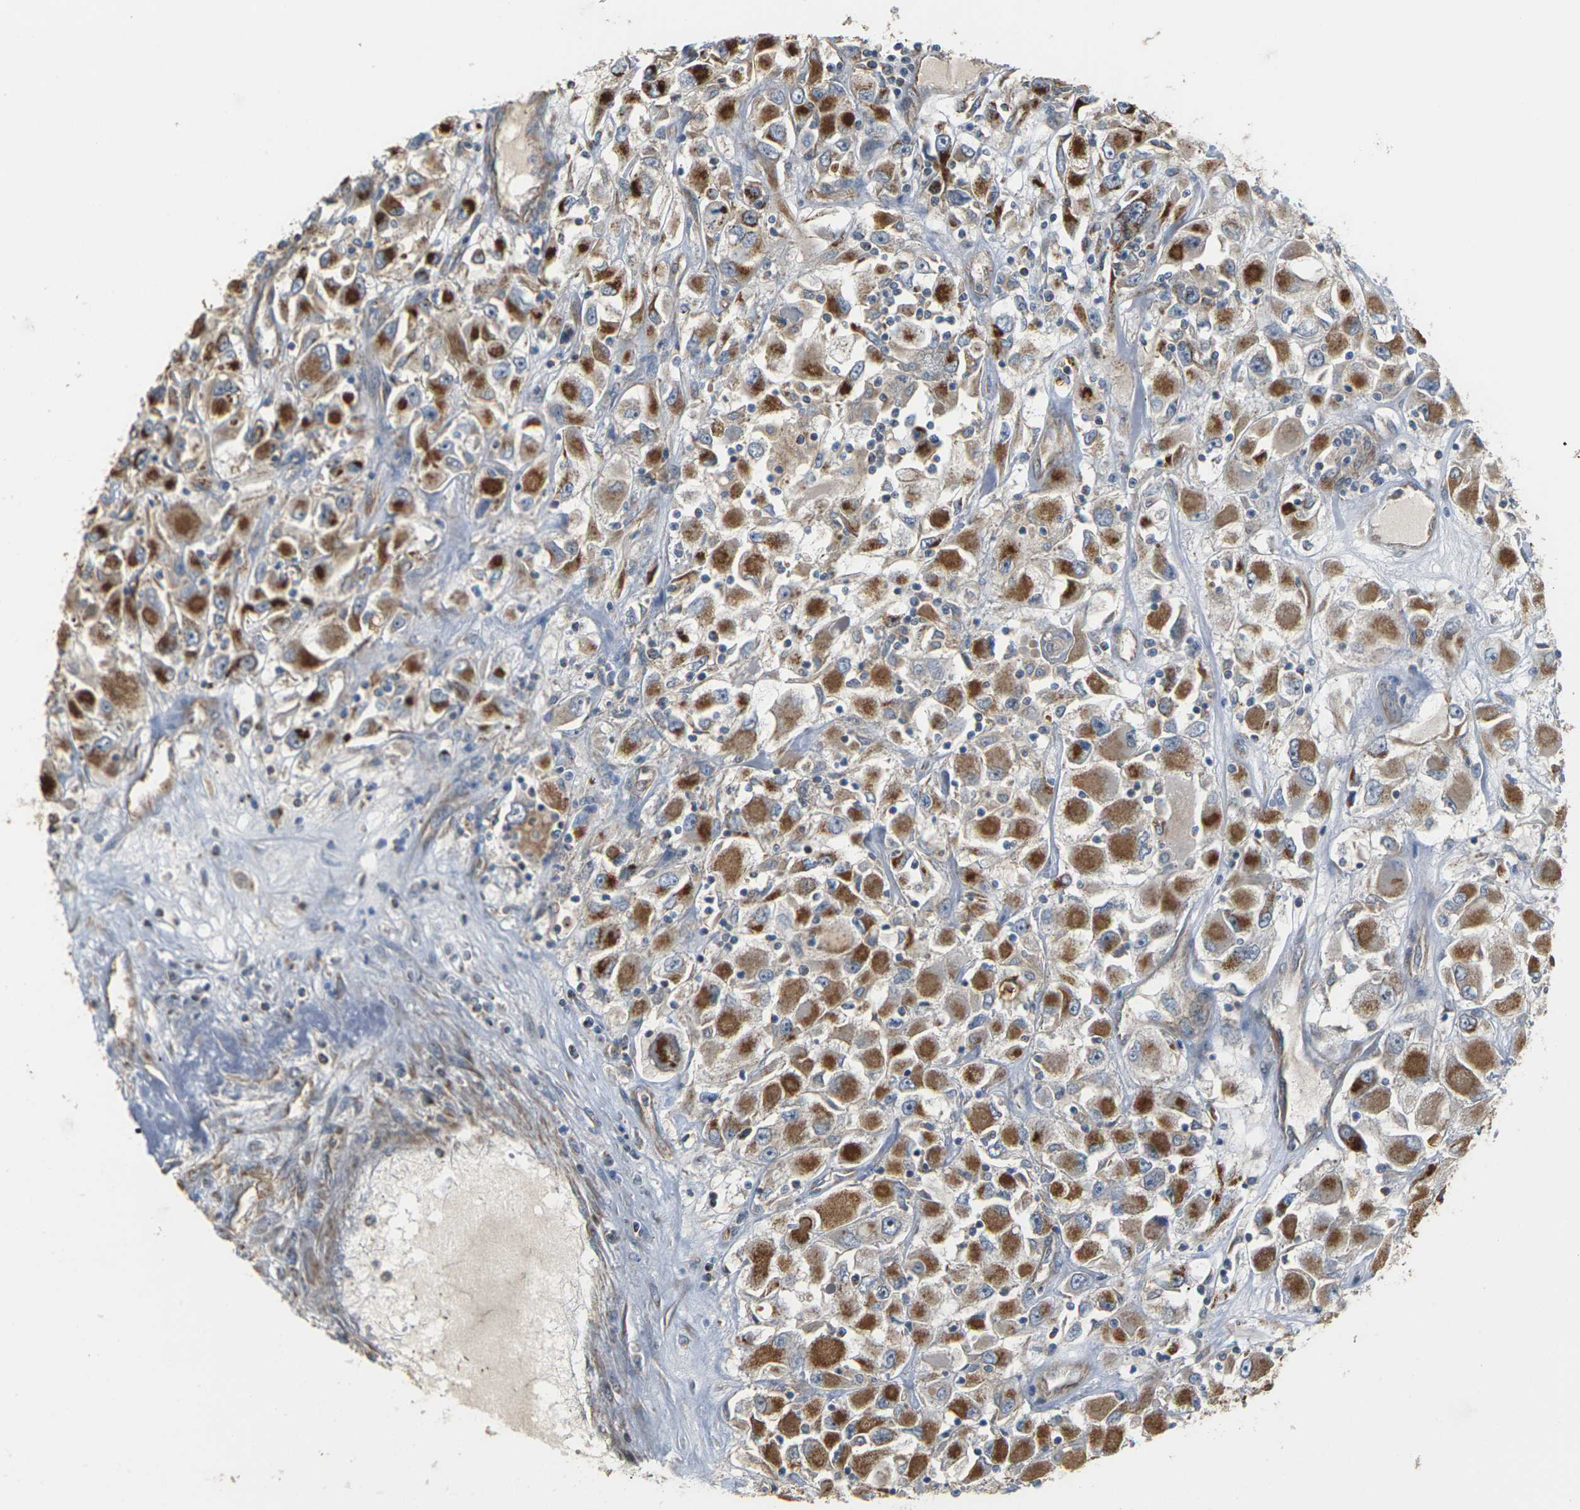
{"staining": {"intensity": "moderate", "quantity": ">75%", "location": "cytoplasmic/membranous"}, "tissue": "renal cancer", "cell_type": "Tumor cells", "image_type": "cancer", "snomed": [{"axis": "morphology", "description": "Adenocarcinoma, NOS"}, {"axis": "topography", "description": "Kidney"}], "caption": "Human renal cancer stained with a protein marker reveals moderate staining in tumor cells.", "gene": "PCDHB4", "patient": {"sex": "female", "age": 52}}